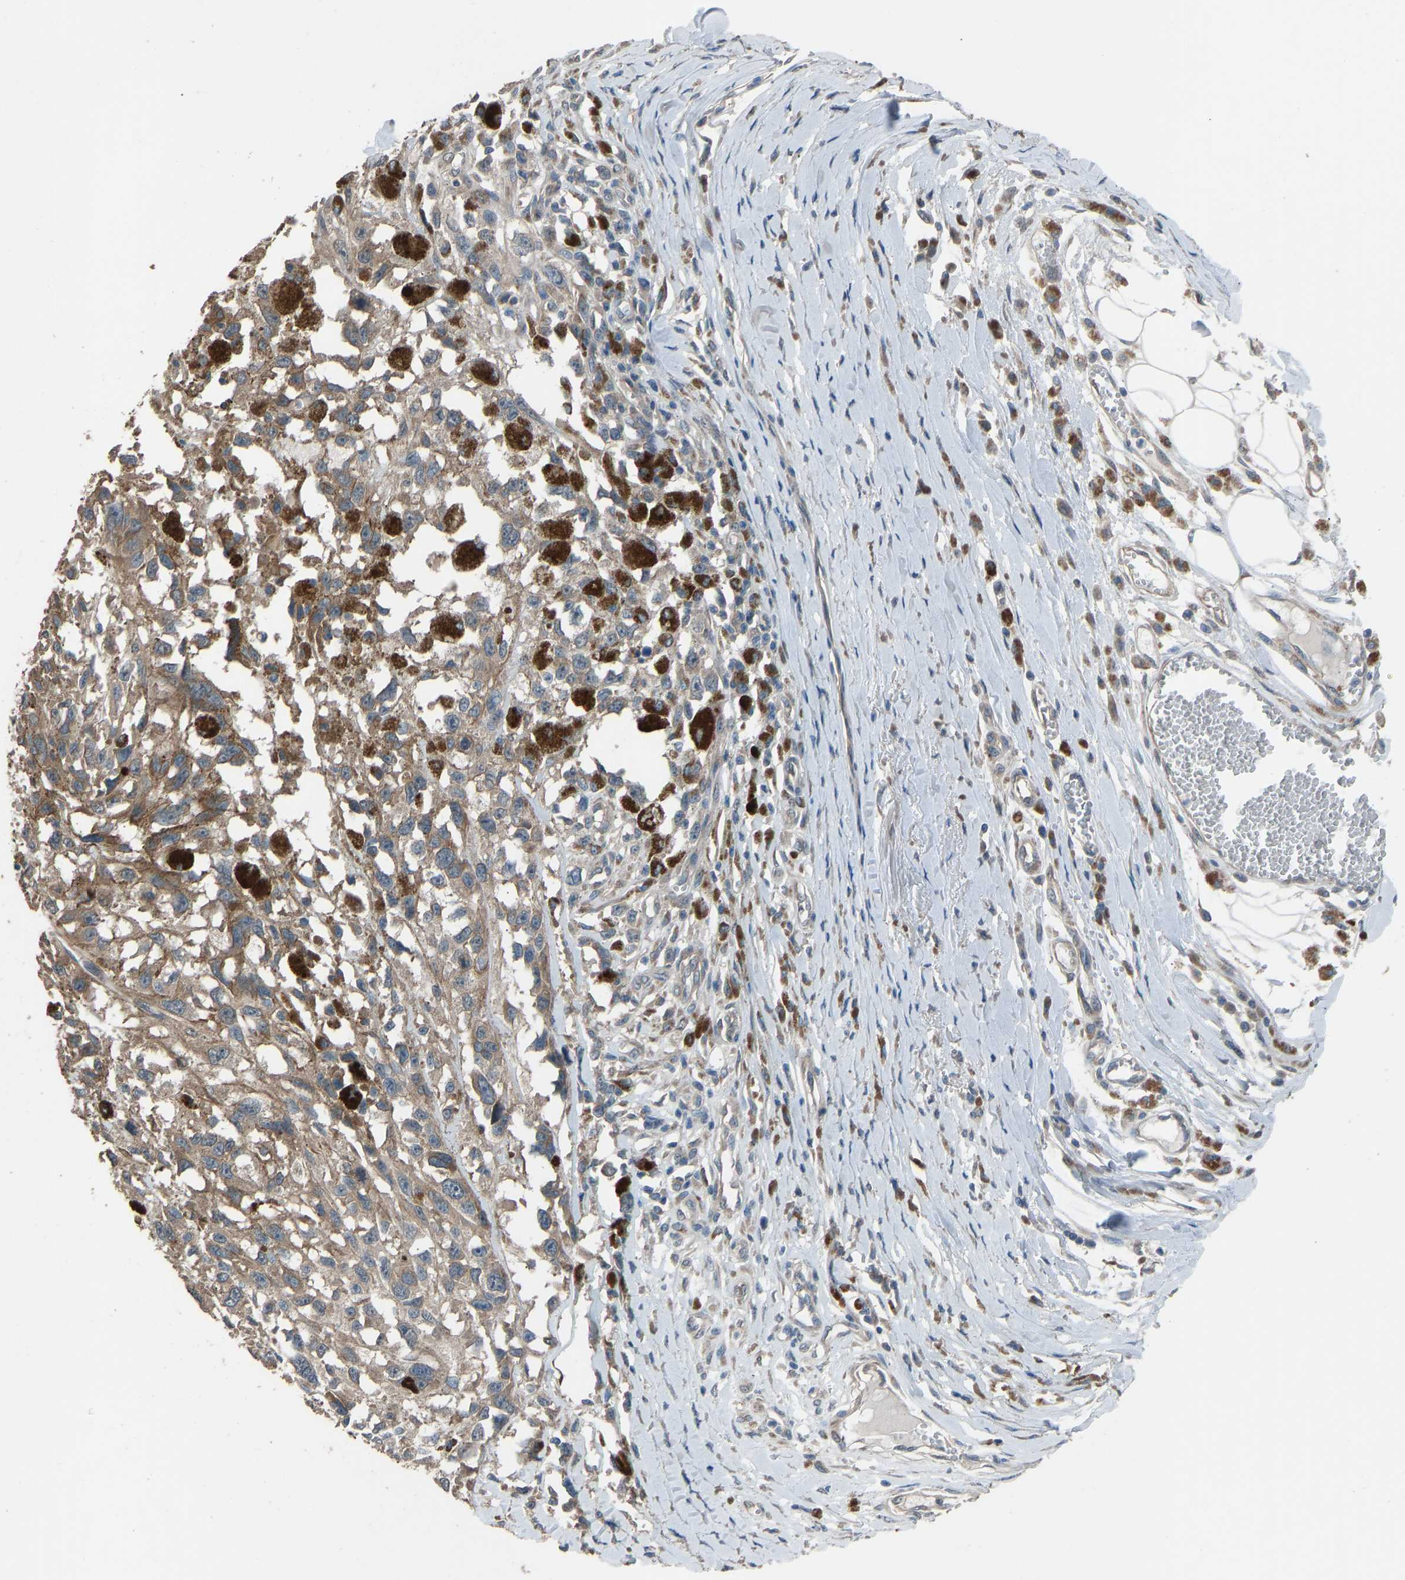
{"staining": {"intensity": "weak", "quantity": ">75%", "location": "cytoplasmic/membranous"}, "tissue": "melanoma", "cell_type": "Tumor cells", "image_type": "cancer", "snomed": [{"axis": "morphology", "description": "Malignant melanoma, Metastatic site"}, {"axis": "topography", "description": "Lymph node"}], "caption": "The histopathology image exhibits staining of melanoma, revealing weak cytoplasmic/membranous protein staining (brown color) within tumor cells. Using DAB (brown) and hematoxylin (blue) stains, captured at high magnification using brightfield microscopy.", "gene": "SLC43A1", "patient": {"sex": "male", "age": 59}}